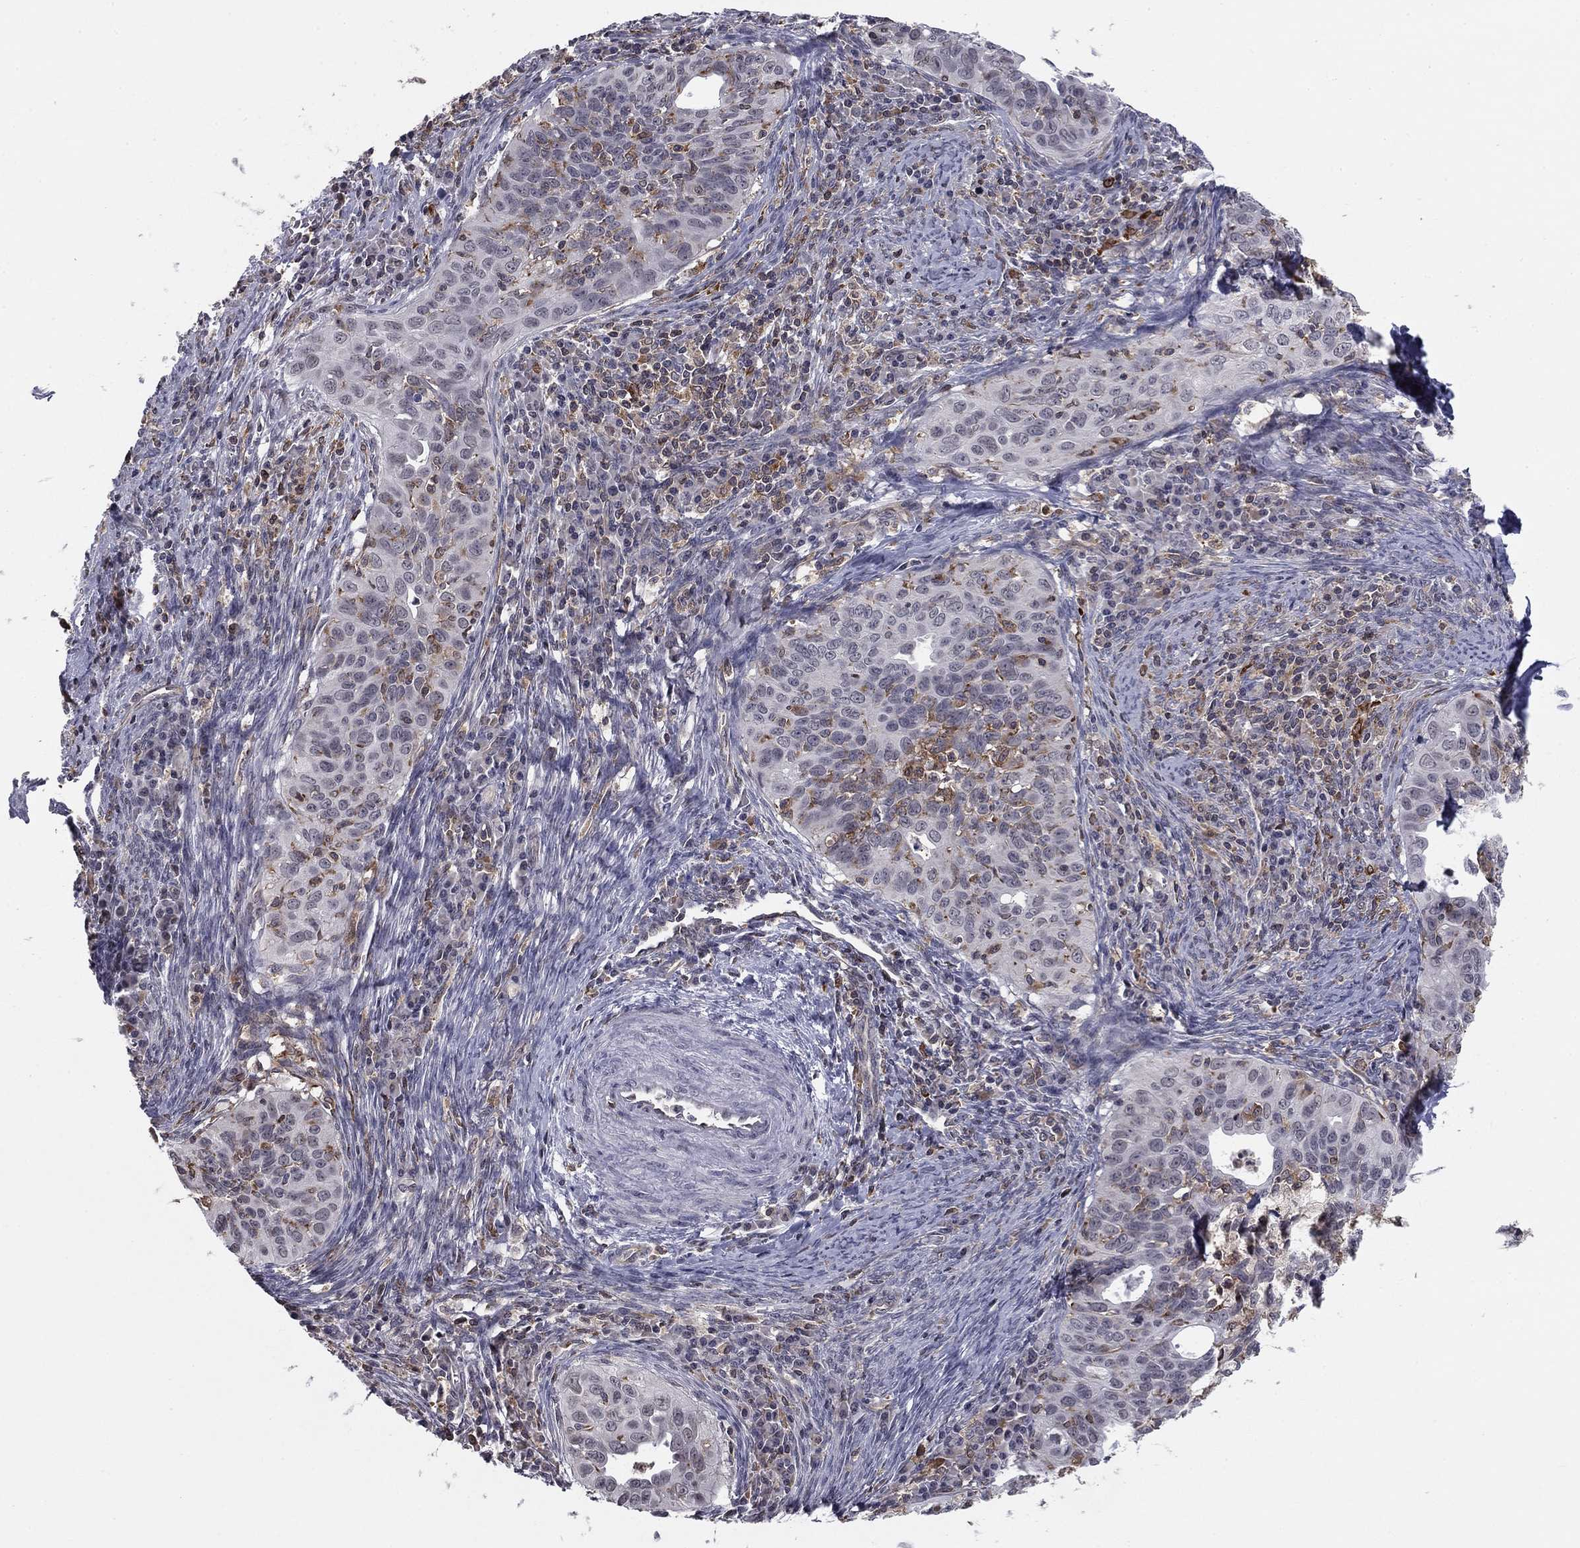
{"staining": {"intensity": "negative", "quantity": "none", "location": "none"}, "tissue": "cervical cancer", "cell_type": "Tumor cells", "image_type": "cancer", "snomed": [{"axis": "morphology", "description": "Squamous cell carcinoma, NOS"}, {"axis": "topography", "description": "Cervix"}], "caption": "A high-resolution histopathology image shows immunohistochemistry staining of squamous cell carcinoma (cervical), which demonstrates no significant staining in tumor cells. (DAB (3,3'-diaminobenzidine) immunohistochemistry (IHC), high magnification).", "gene": "PLCB2", "patient": {"sex": "female", "age": 26}}